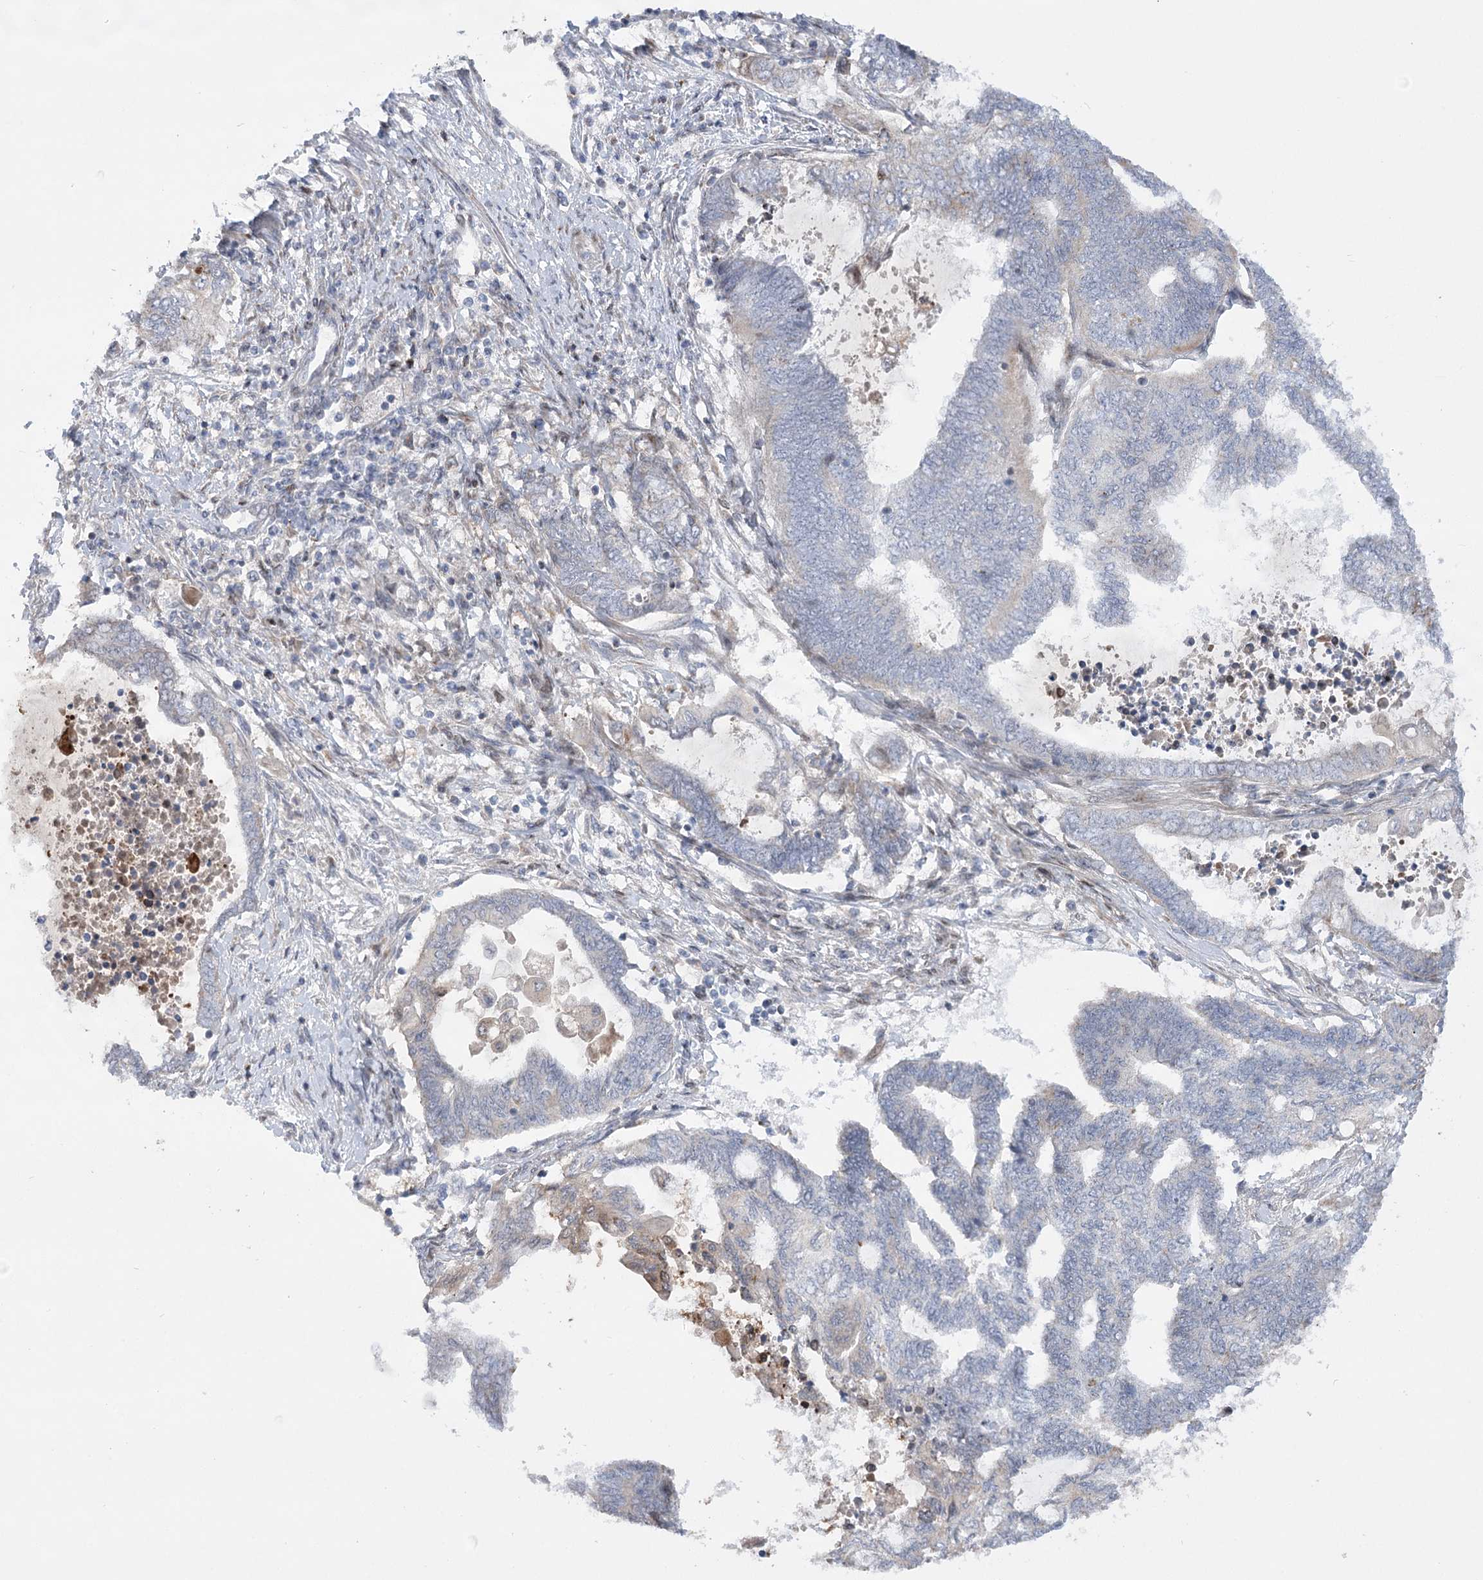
{"staining": {"intensity": "negative", "quantity": "none", "location": "none"}, "tissue": "endometrial cancer", "cell_type": "Tumor cells", "image_type": "cancer", "snomed": [{"axis": "morphology", "description": "Adenocarcinoma, NOS"}, {"axis": "topography", "description": "Uterus"}, {"axis": "topography", "description": "Endometrium"}], "caption": "Endometrial adenocarcinoma stained for a protein using immunohistochemistry displays no staining tumor cells.", "gene": "NME7", "patient": {"sex": "female", "age": 70}}